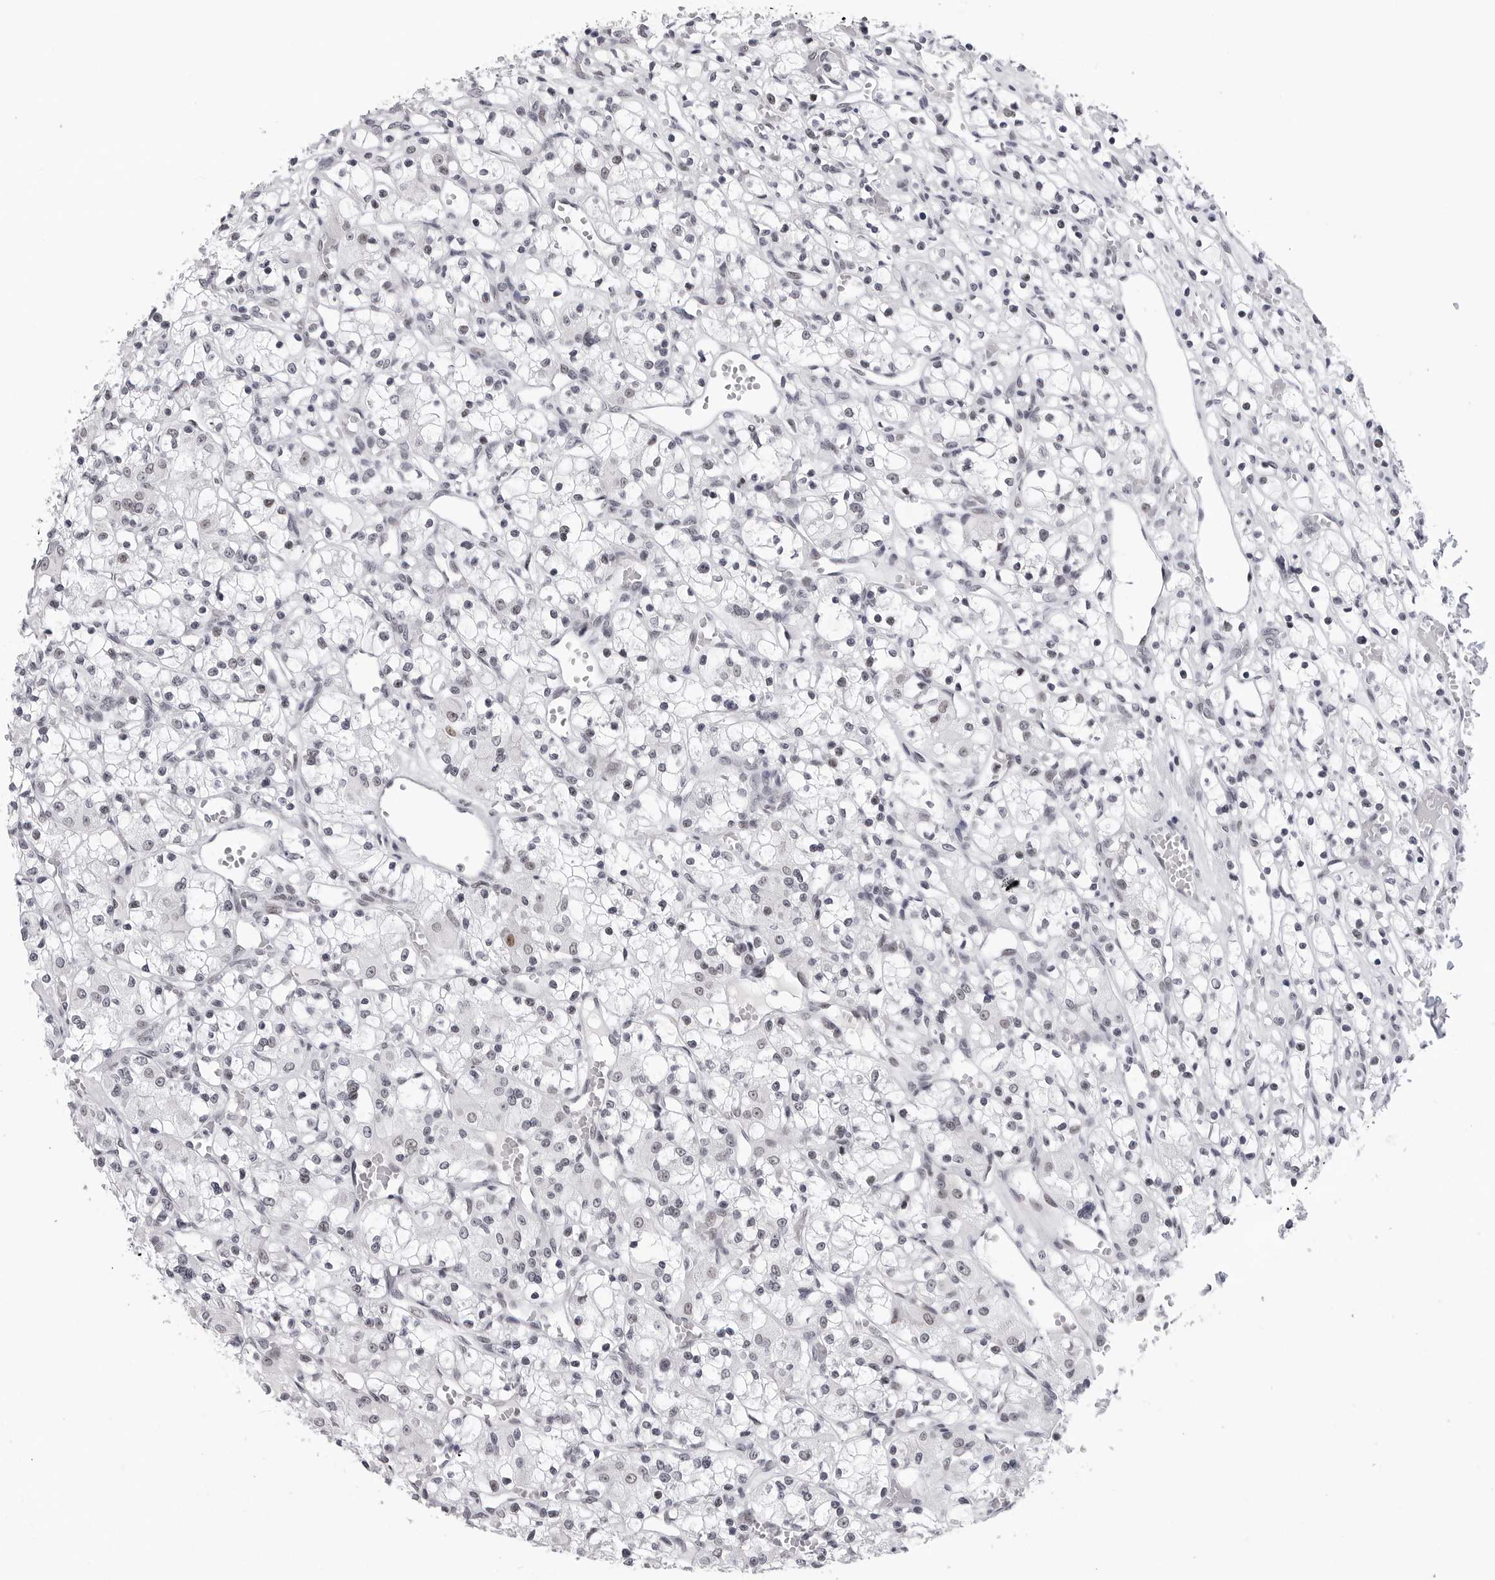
{"staining": {"intensity": "weak", "quantity": "<25%", "location": "nuclear"}, "tissue": "renal cancer", "cell_type": "Tumor cells", "image_type": "cancer", "snomed": [{"axis": "morphology", "description": "Adenocarcinoma, NOS"}, {"axis": "topography", "description": "Kidney"}], "caption": "The image shows no significant expression in tumor cells of renal cancer.", "gene": "SF3B4", "patient": {"sex": "female", "age": 59}}